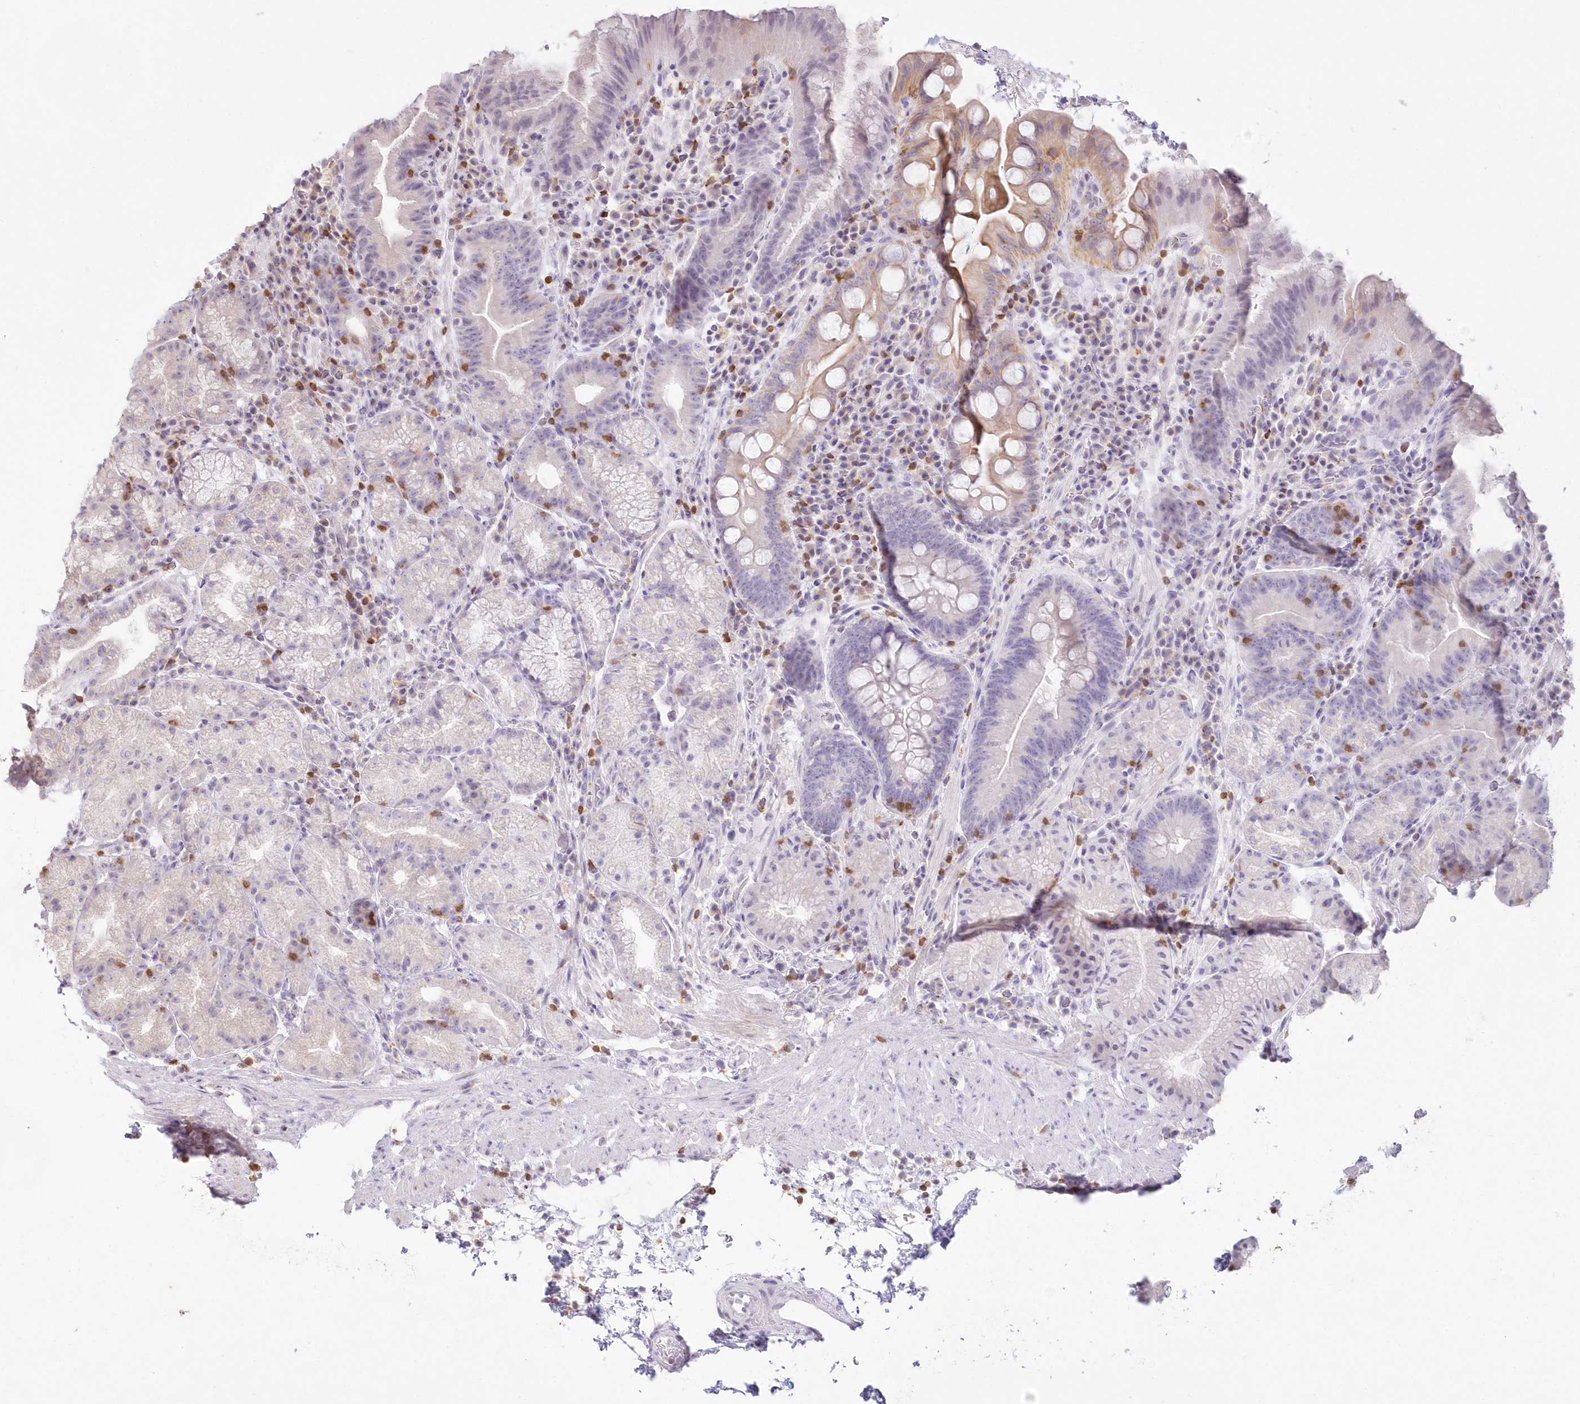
{"staining": {"intensity": "moderate", "quantity": "<25%", "location": "cytoplasmic/membranous"}, "tissue": "stomach", "cell_type": "Glandular cells", "image_type": "normal", "snomed": [{"axis": "morphology", "description": "Normal tissue, NOS"}, {"axis": "morphology", "description": "Inflammation, NOS"}, {"axis": "topography", "description": "Stomach"}], "caption": "An image of human stomach stained for a protein reveals moderate cytoplasmic/membranous brown staining in glandular cells. (Stains: DAB in brown, nuclei in blue, Microscopy: brightfield microscopy at high magnification).", "gene": "MTMR3", "patient": {"sex": "male", "age": 79}}